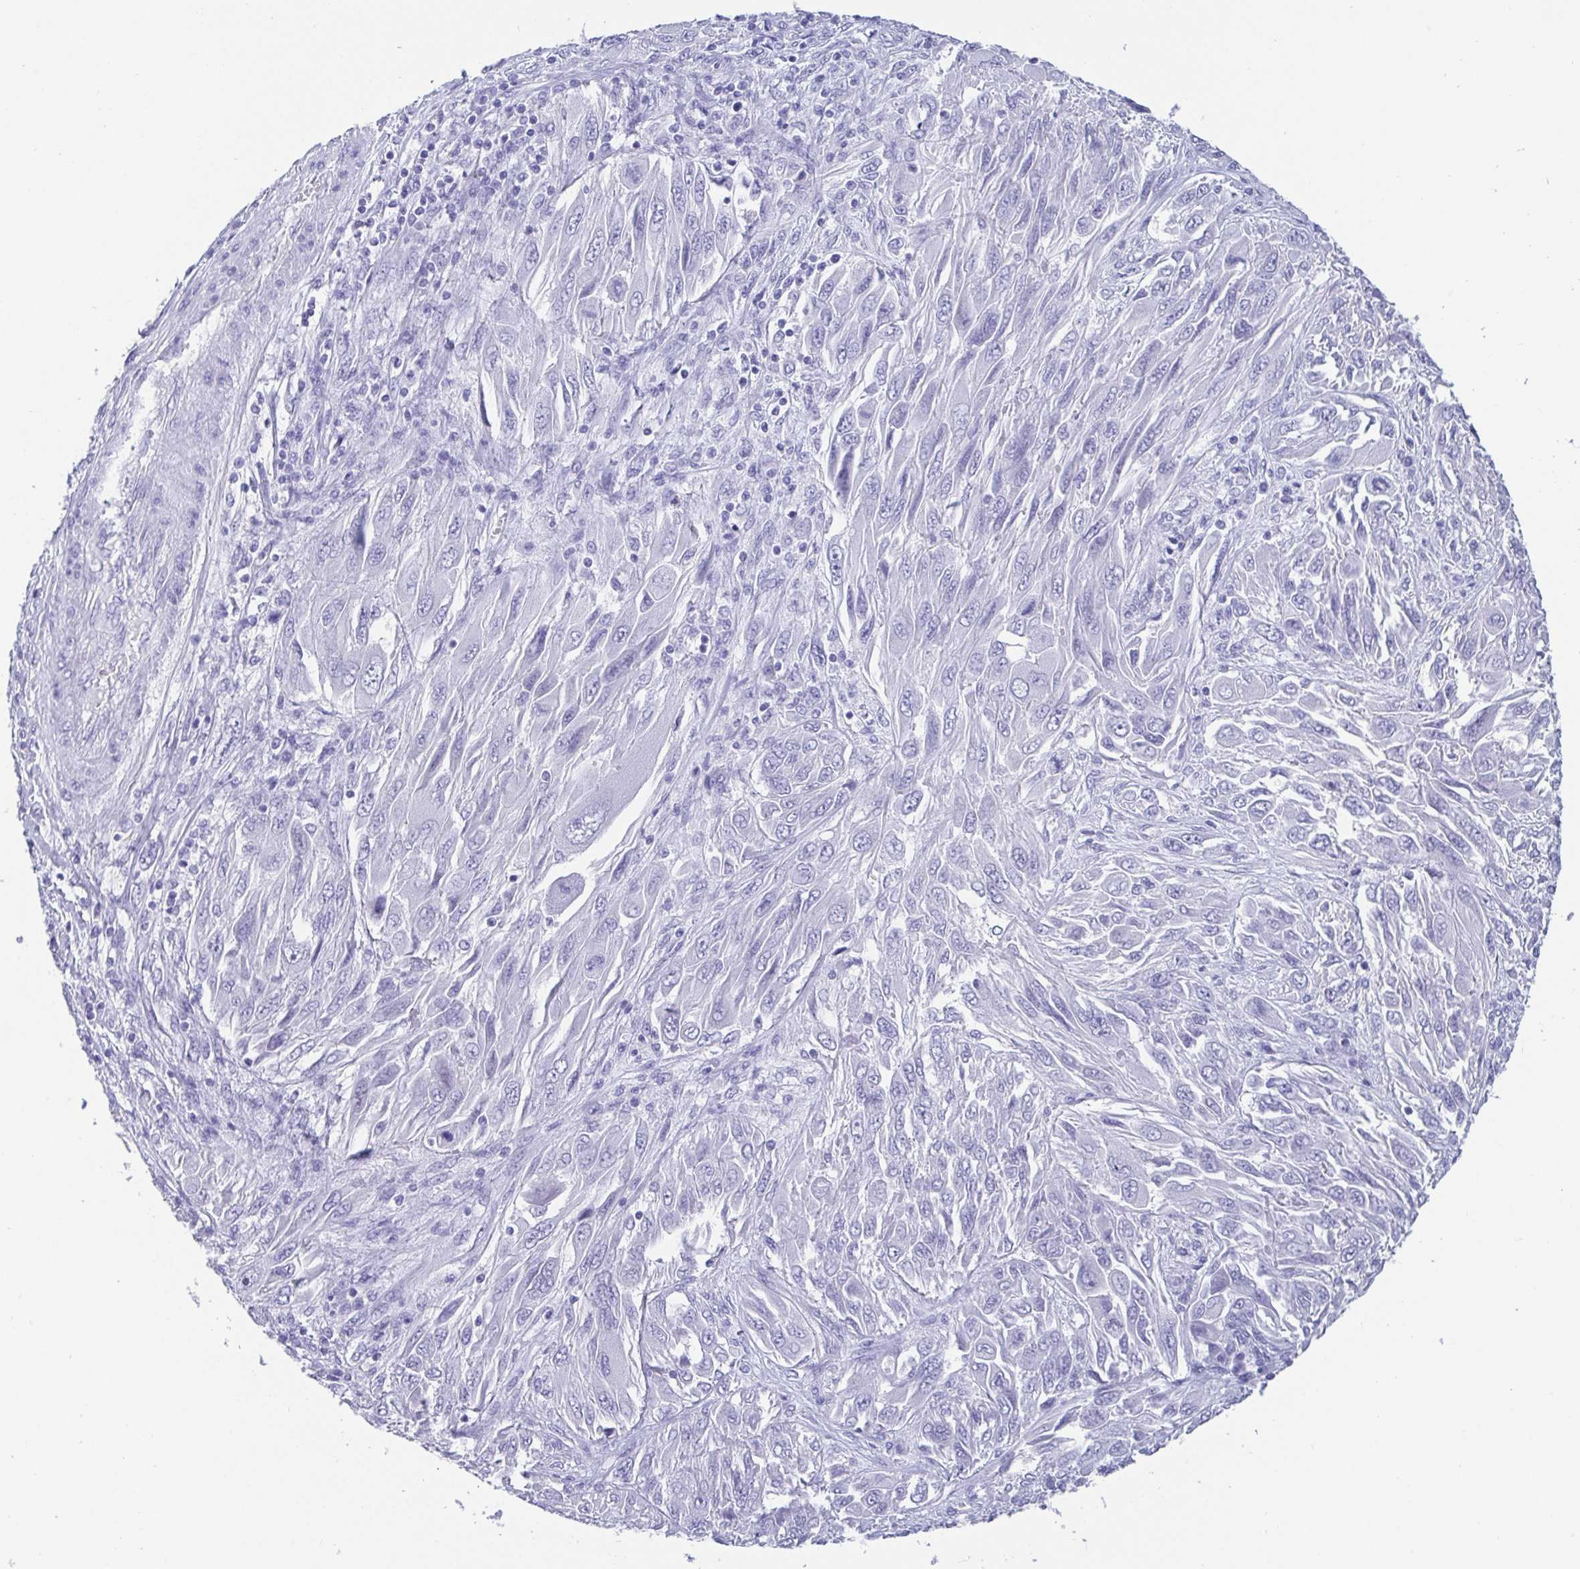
{"staining": {"intensity": "negative", "quantity": "none", "location": "none"}, "tissue": "melanoma", "cell_type": "Tumor cells", "image_type": "cancer", "snomed": [{"axis": "morphology", "description": "Malignant melanoma, NOS"}, {"axis": "topography", "description": "Skin"}], "caption": "A high-resolution photomicrograph shows IHC staining of melanoma, which displays no significant staining in tumor cells.", "gene": "SCGN", "patient": {"sex": "female", "age": 91}}